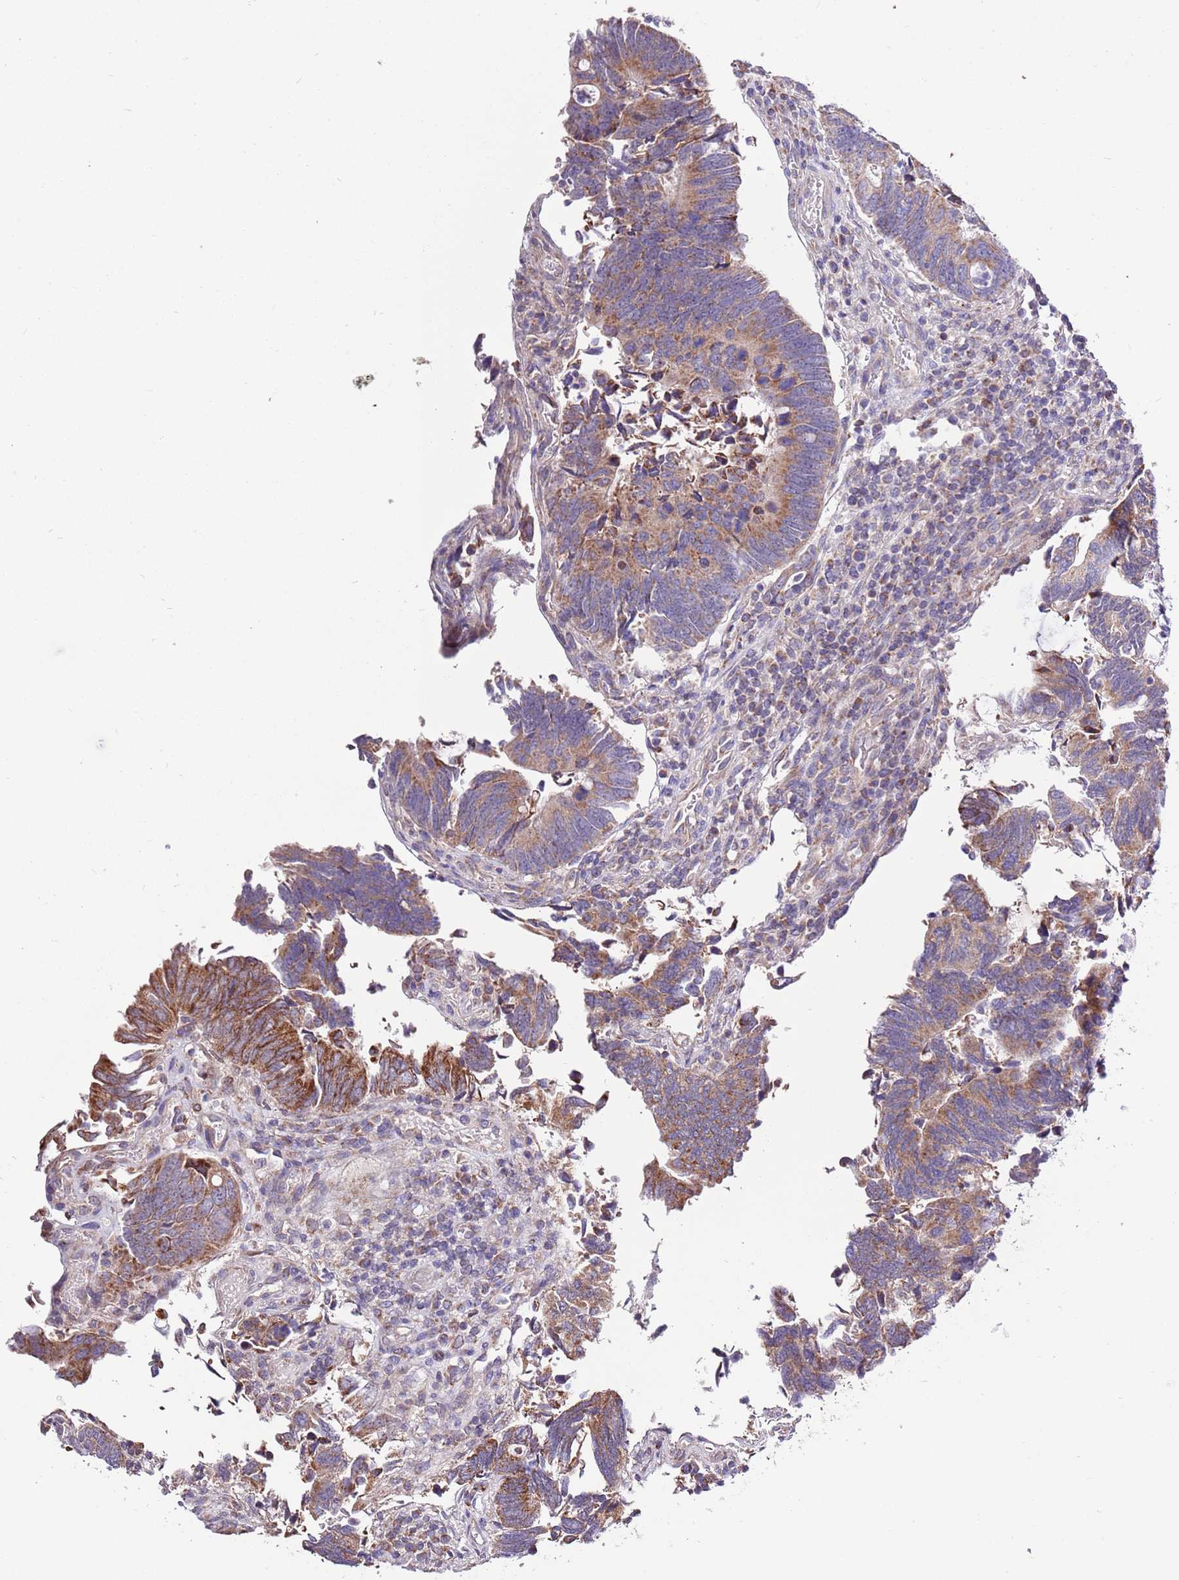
{"staining": {"intensity": "moderate", "quantity": ">75%", "location": "cytoplasmic/membranous"}, "tissue": "colorectal cancer", "cell_type": "Tumor cells", "image_type": "cancer", "snomed": [{"axis": "morphology", "description": "Adenocarcinoma, NOS"}, {"axis": "topography", "description": "Colon"}], "caption": "Human colorectal adenocarcinoma stained for a protein (brown) exhibits moderate cytoplasmic/membranous positive expression in approximately >75% of tumor cells.", "gene": "SMG1", "patient": {"sex": "male", "age": 87}}